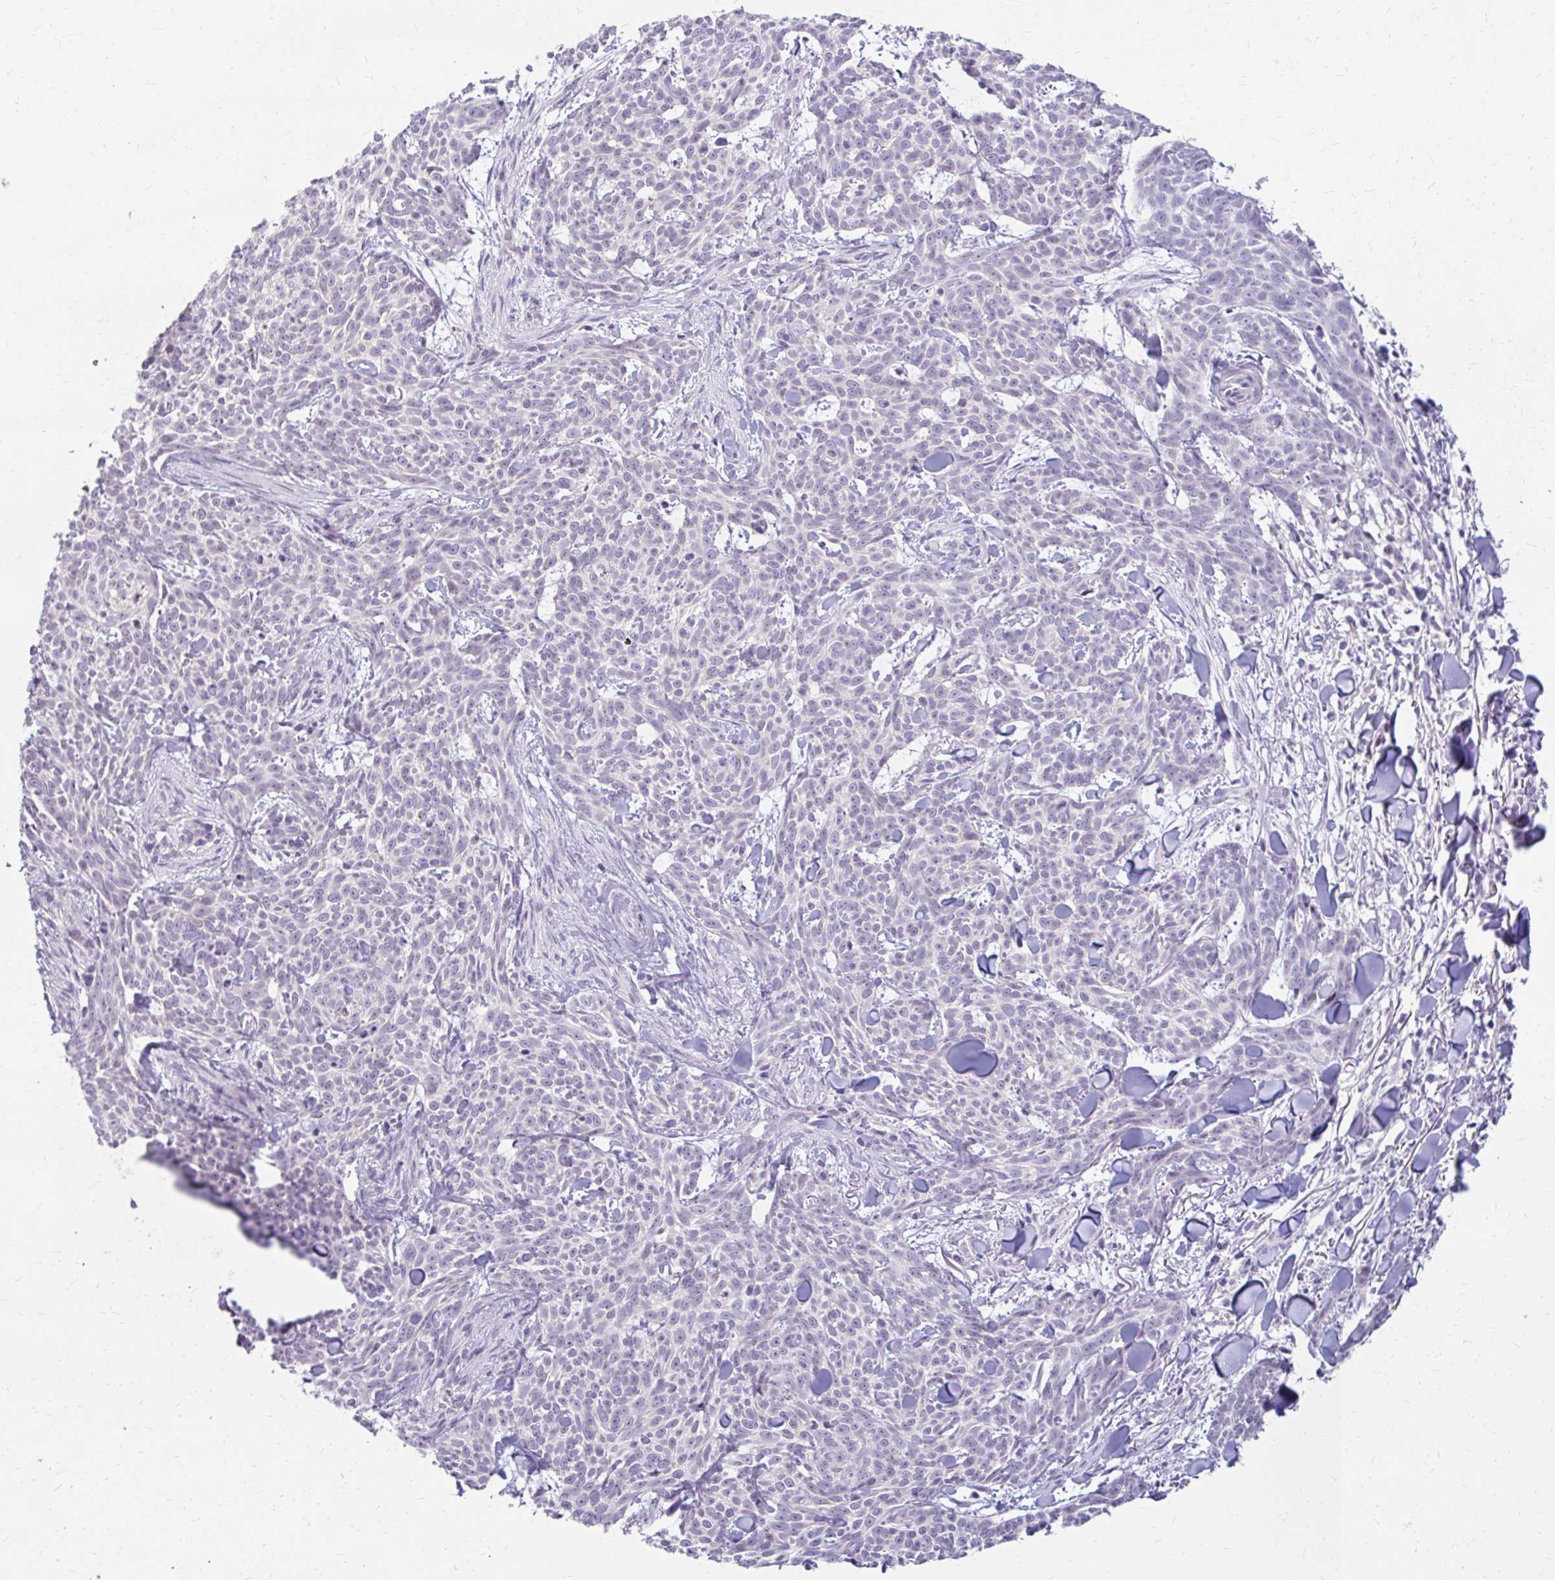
{"staining": {"intensity": "negative", "quantity": "none", "location": "none"}, "tissue": "skin cancer", "cell_type": "Tumor cells", "image_type": "cancer", "snomed": [{"axis": "morphology", "description": "Basal cell carcinoma"}, {"axis": "topography", "description": "Skin"}], "caption": "This is an immunohistochemistry (IHC) image of basal cell carcinoma (skin). There is no positivity in tumor cells.", "gene": "RGS16", "patient": {"sex": "female", "age": 93}}